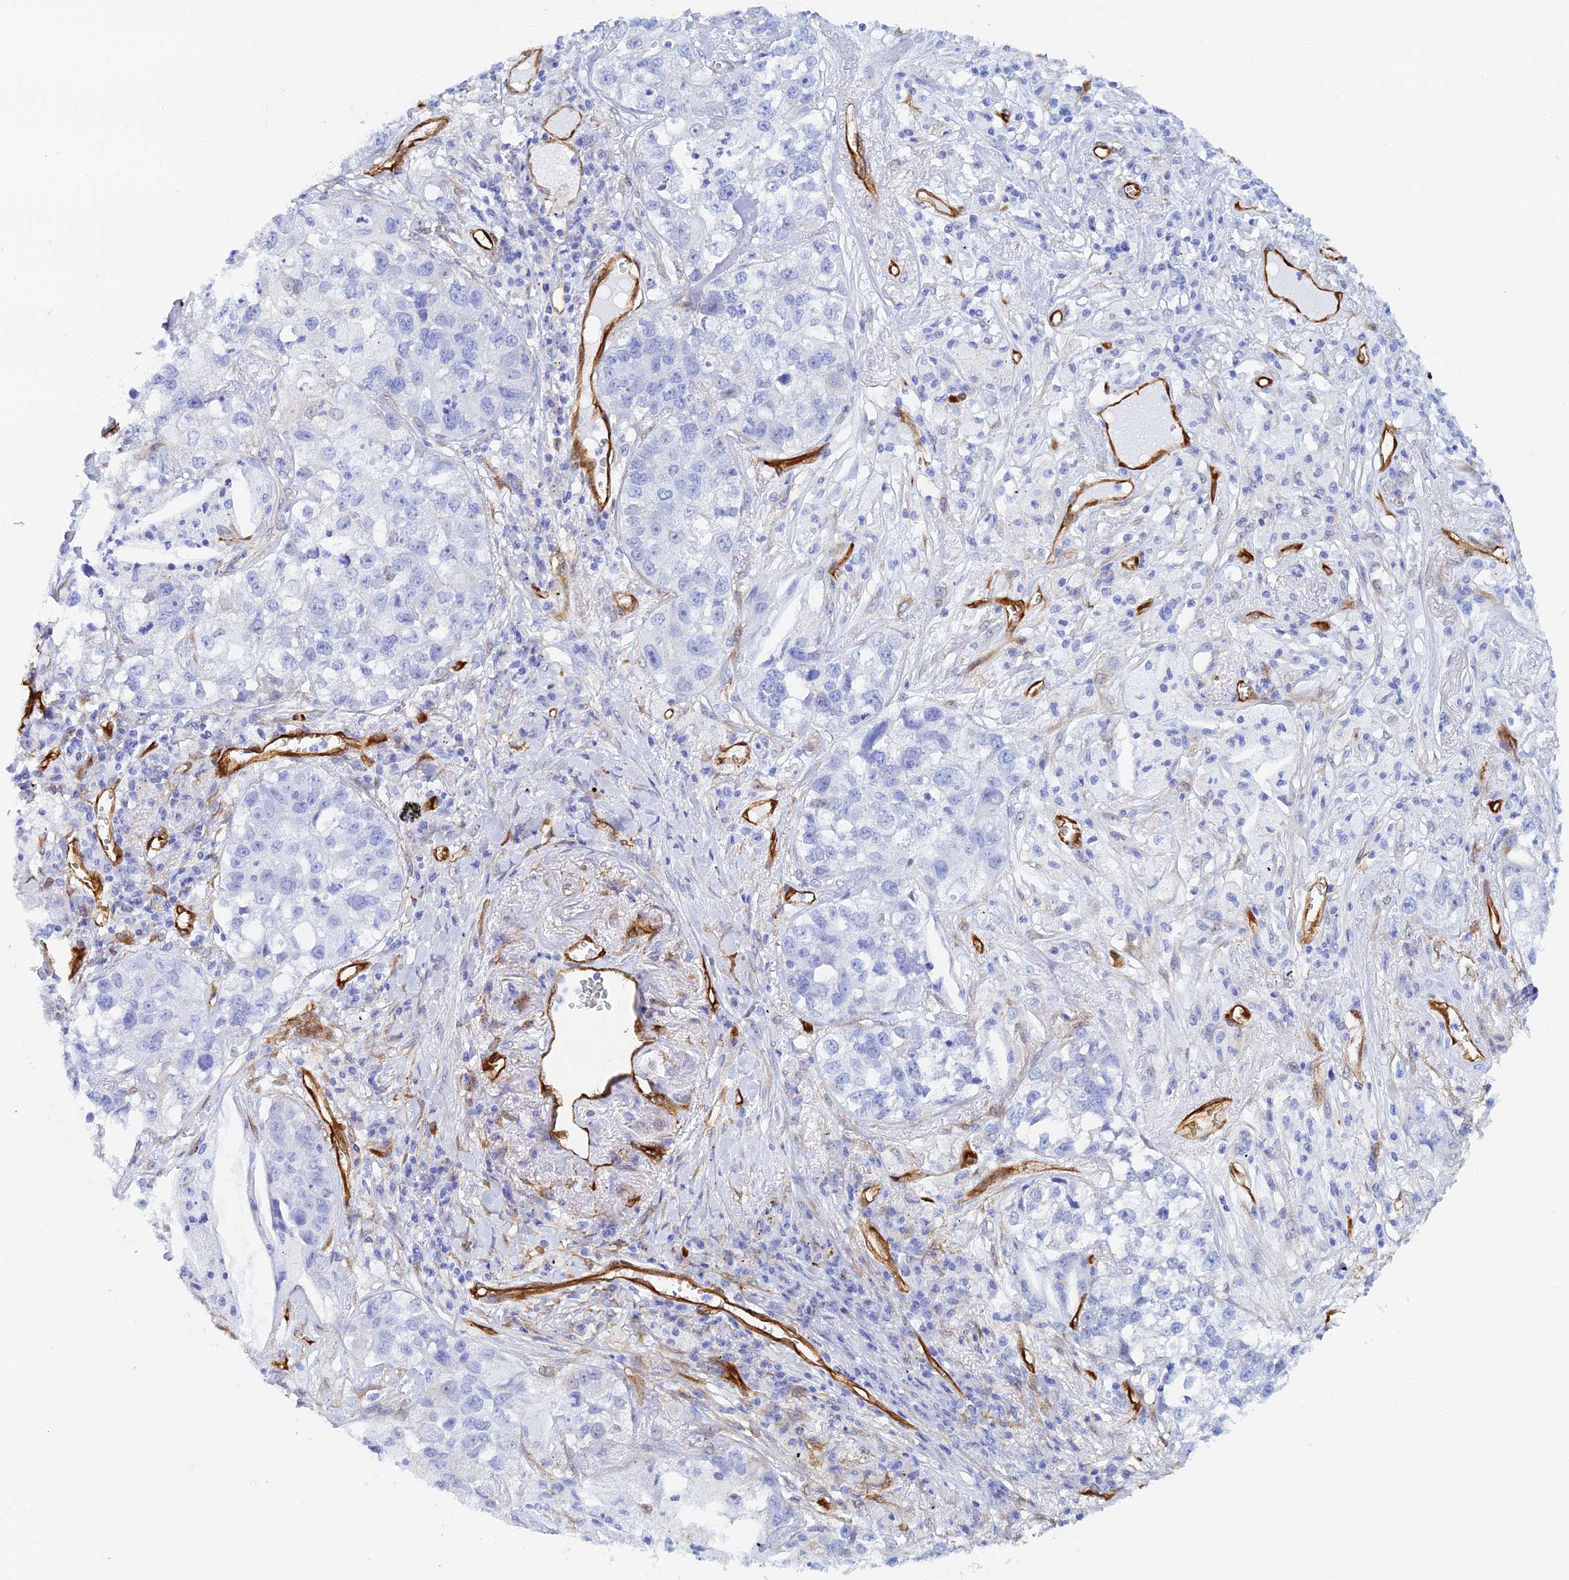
{"staining": {"intensity": "negative", "quantity": "none", "location": "none"}, "tissue": "lung cancer", "cell_type": "Tumor cells", "image_type": "cancer", "snomed": [{"axis": "morphology", "description": "Adenocarcinoma, NOS"}, {"axis": "topography", "description": "Lung"}], "caption": "DAB (3,3'-diaminobenzidine) immunohistochemical staining of human adenocarcinoma (lung) displays no significant positivity in tumor cells.", "gene": "CRIP2", "patient": {"sex": "male", "age": 49}}